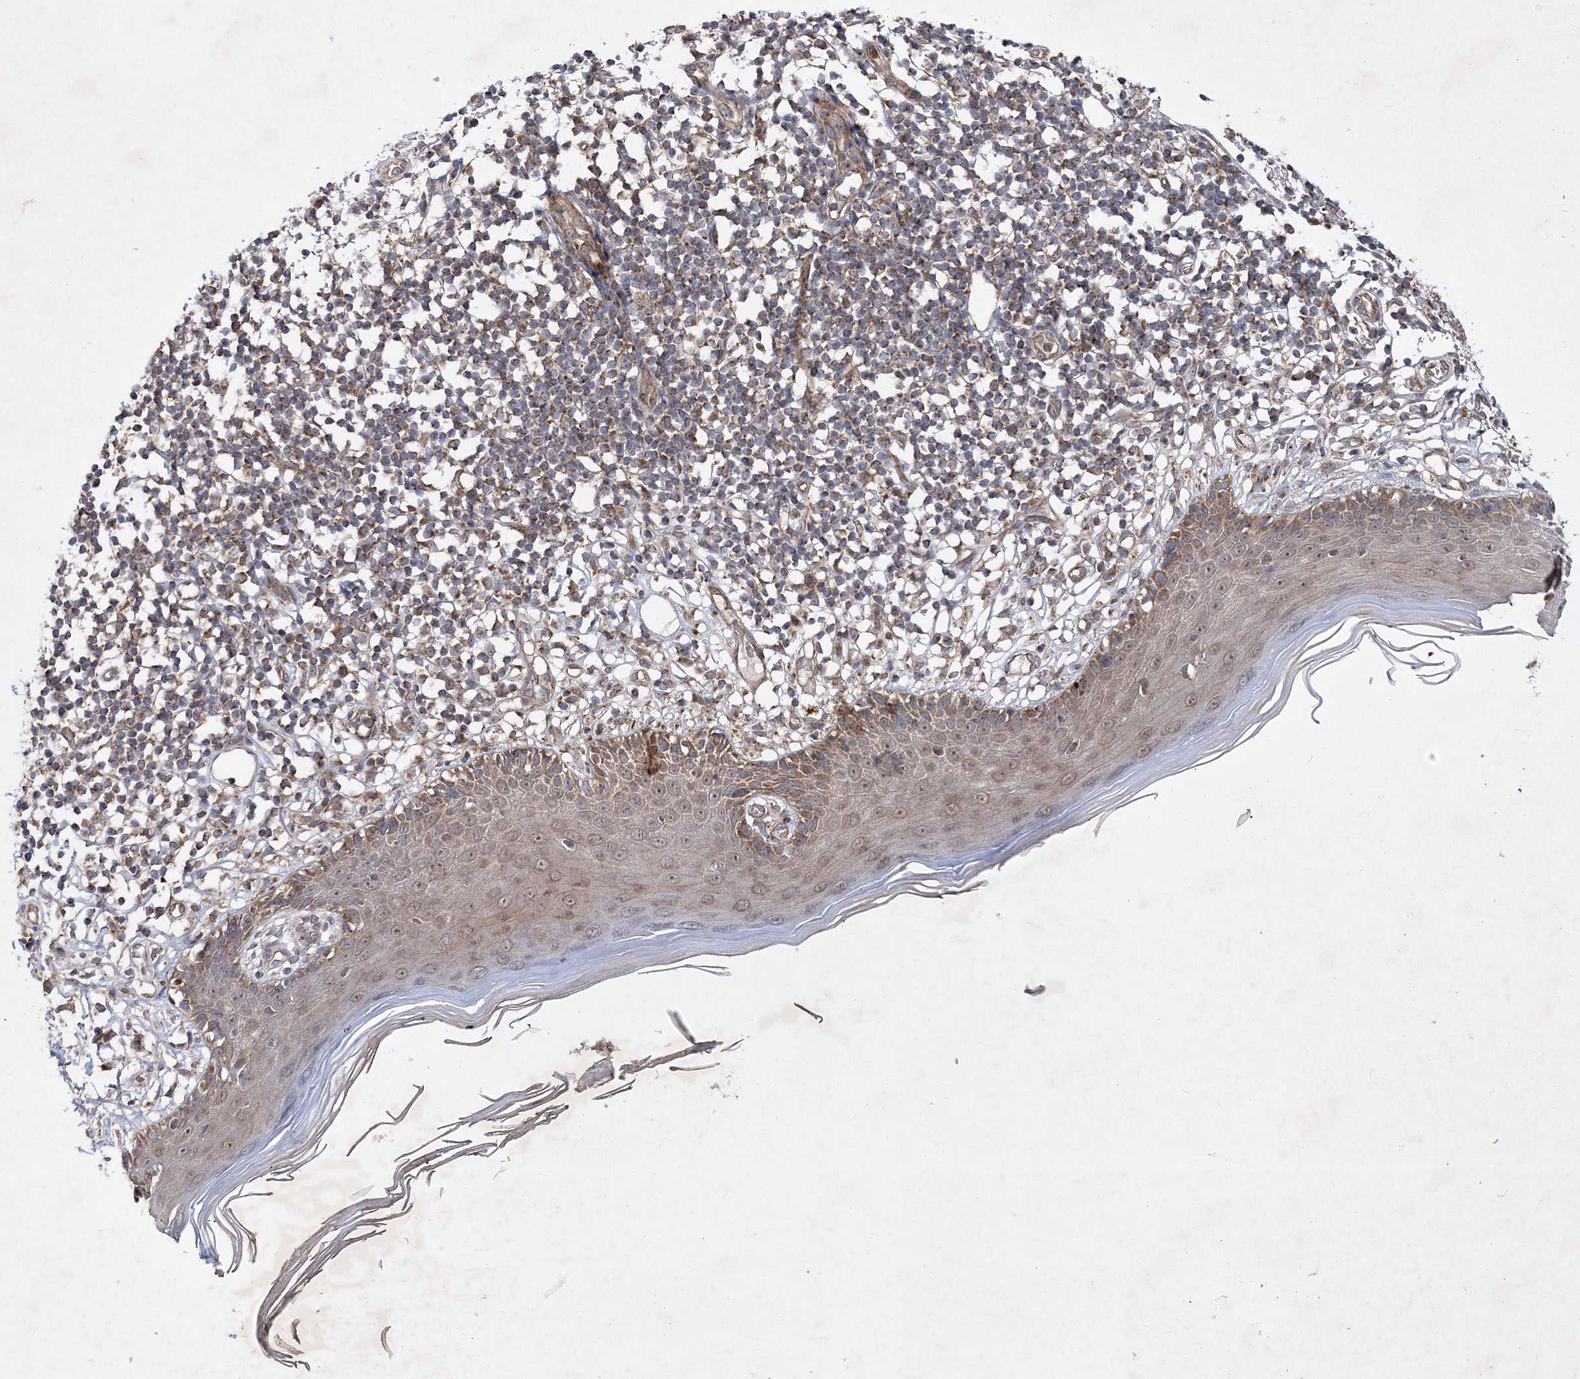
{"staining": {"intensity": "moderate", "quantity": ">75%", "location": "cytoplasmic/membranous"}, "tissue": "skin cancer", "cell_type": "Tumor cells", "image_type": "cancer", "snomed": [{"axis": "morphology", "description": "Basal cell carcinoma"}, {"axis": "topography", "description": "Skin"}], "caption": "A histopathology image showing moderate cytoplasmic/membranous staining in about >75% of tumor cells in skin basal cell carcinoma, as visualized by brown immunohistochemical staining.", "gene": "SCRN3", "patient": {"sex": "female", "age": 64}}